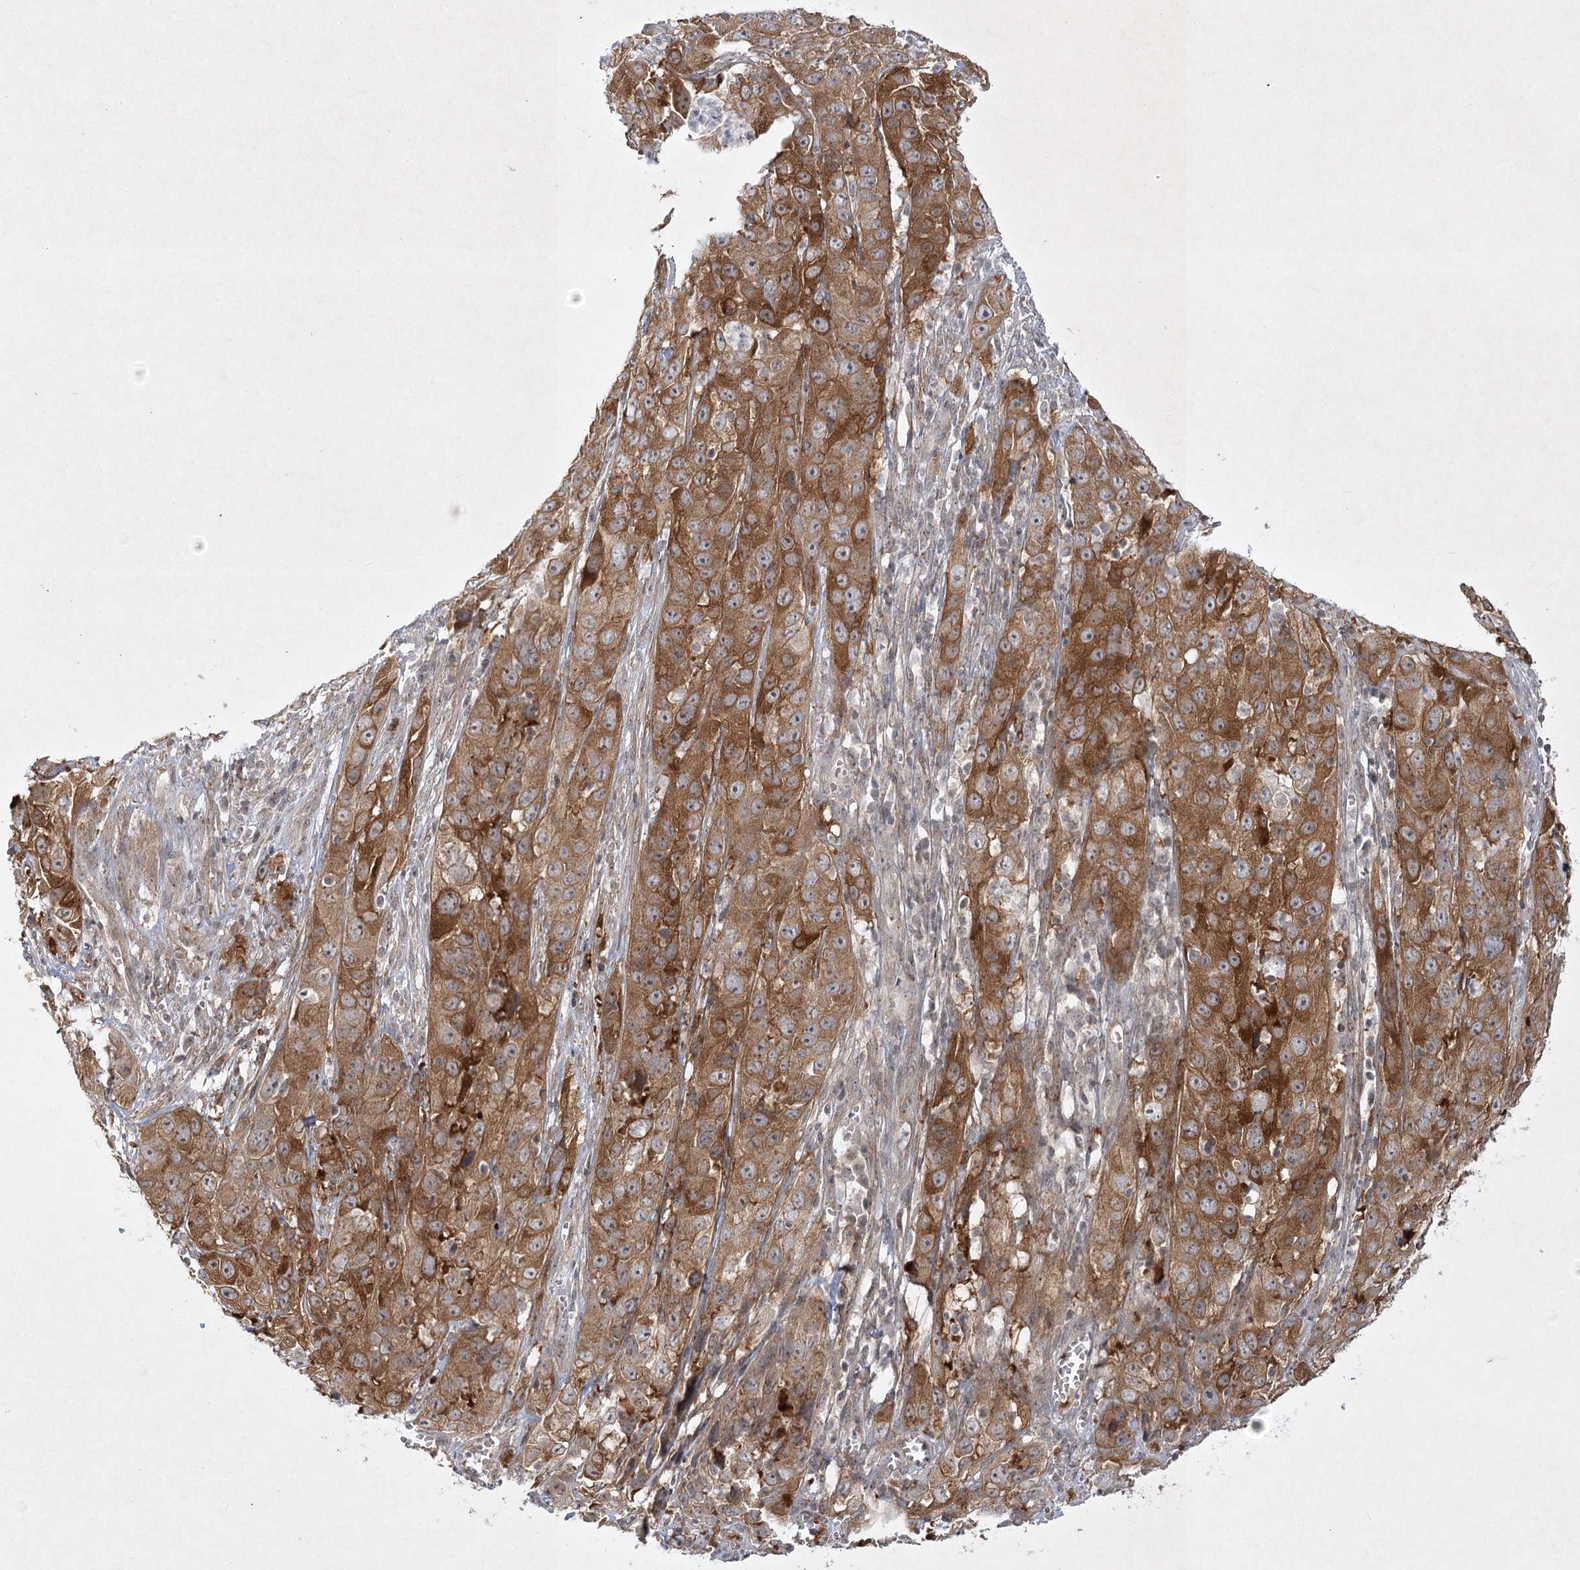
{"staining": {"intensity": "moderate", "quantity": ">75%", "location": "cytoplasmic/membranous"}, "tissue": "cervical cancer", "cell_type": "Tumor cells", "image_type": "cancer", "snomed": [{"axis": "morphology", "description": "Squamous cell carcinoma, NOS"}, {"axis": "topography", "description": "Cervix"}], "caption": "IHC of cervical cancer exhibits medium levels of moderate cytoplasmic/membranous staining in approximately >75% of tumor cells.", "gene": "SH2D3A", "patient": {"sex": "female", "age": 32}}